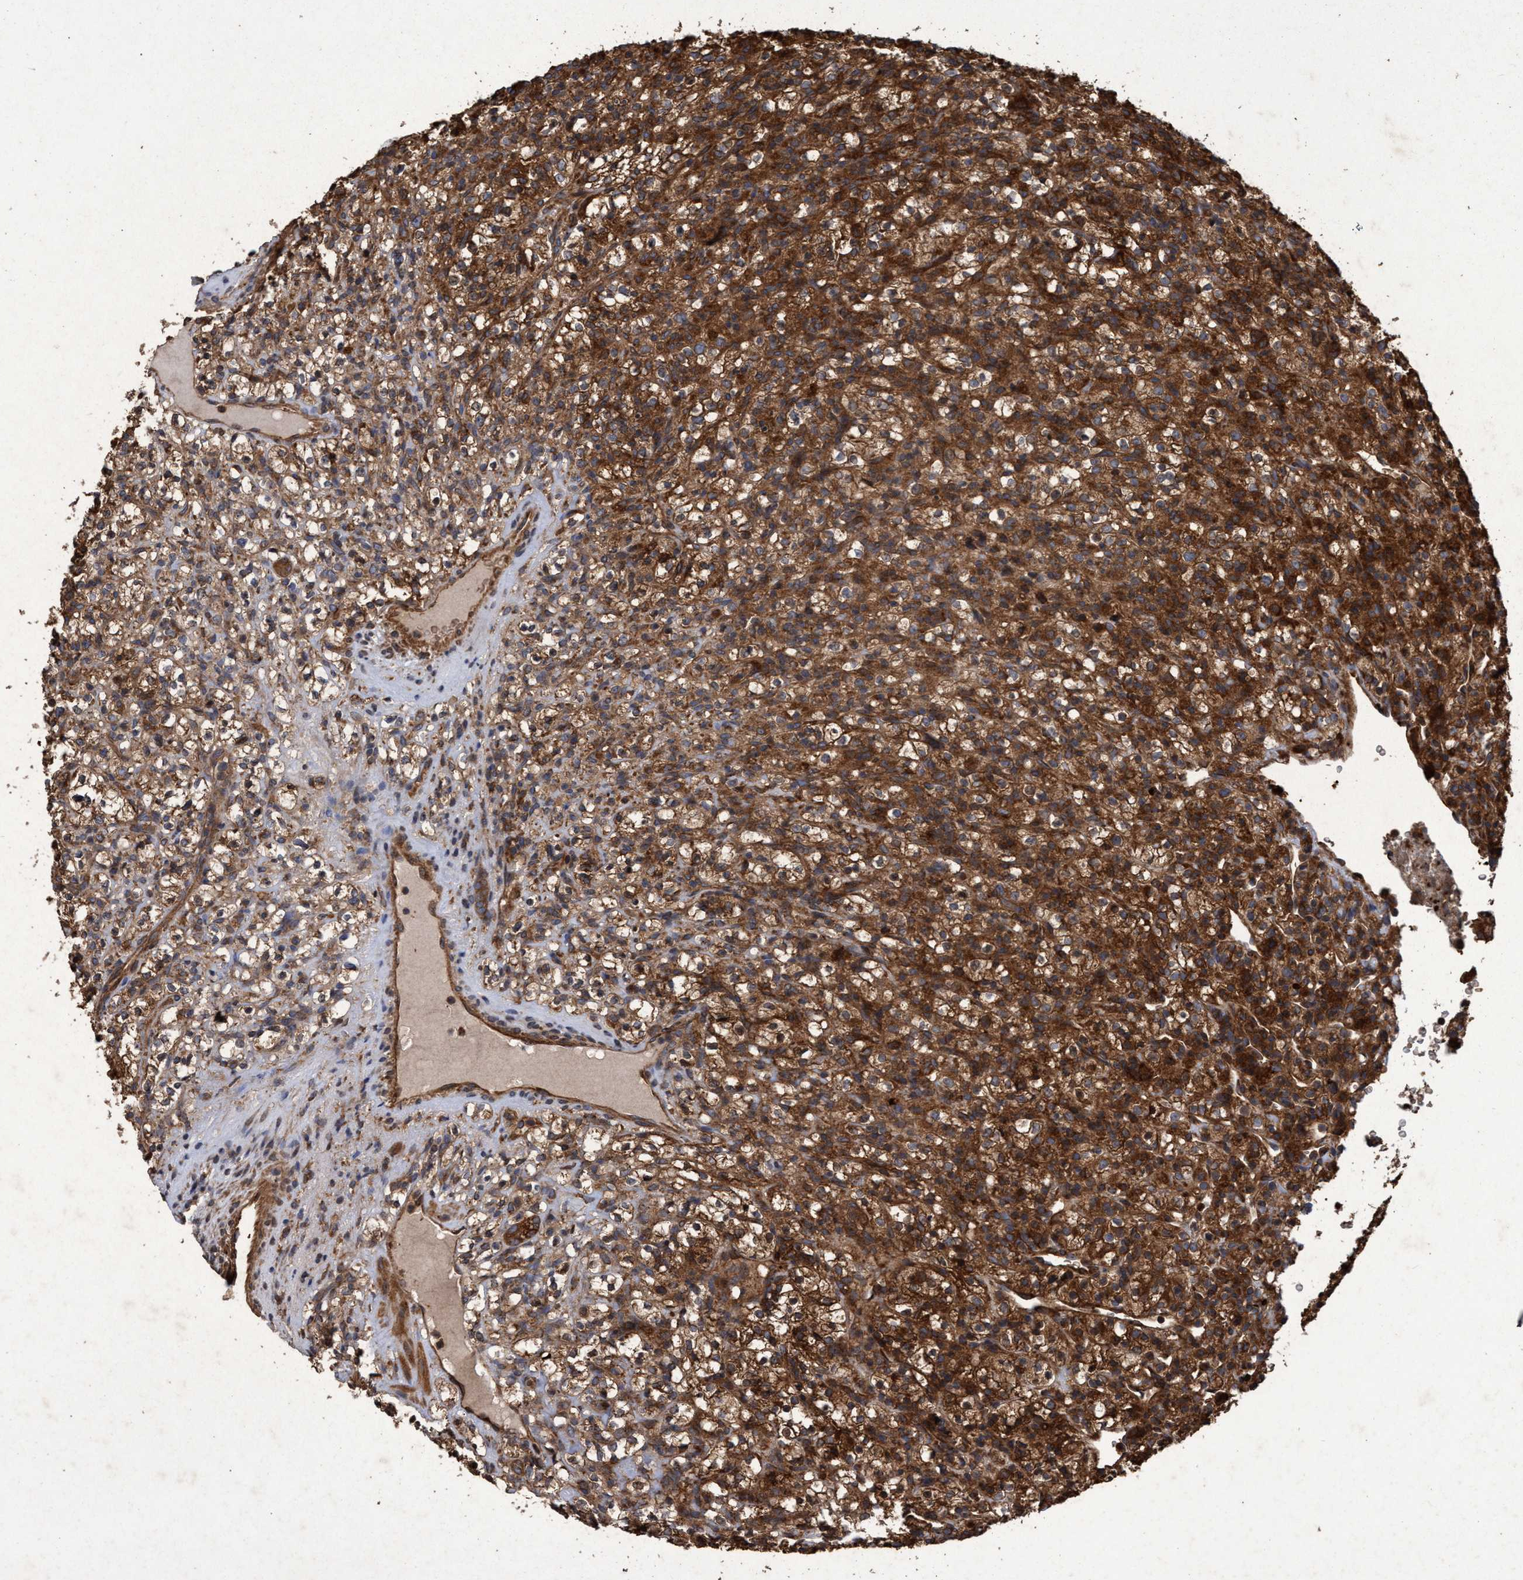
{"staining": {"intensity": "strong", "quantity": ">75%", "location": "cytoplasmic/membranous"}, "tissue": "renal cancer", "cell_type": "Tumor cells", "image_type": "cancer", "snomed": [{"axis": "morphology", "description": "Normal tissue, NOS"}, {"axis": "morphology", "description": "Adenocarcinoma, NOS"}, {"axis": "topography", "description": "Kidney"}], "caption": "A histopathology image of human renal cancer (adenocarcinoma) stained for a protein demonstrates strong cytoplasmic/membranous brown staining in tumor cells.", "gene": "CHMP6", "patient": {"sex": "female", "age": 72}}